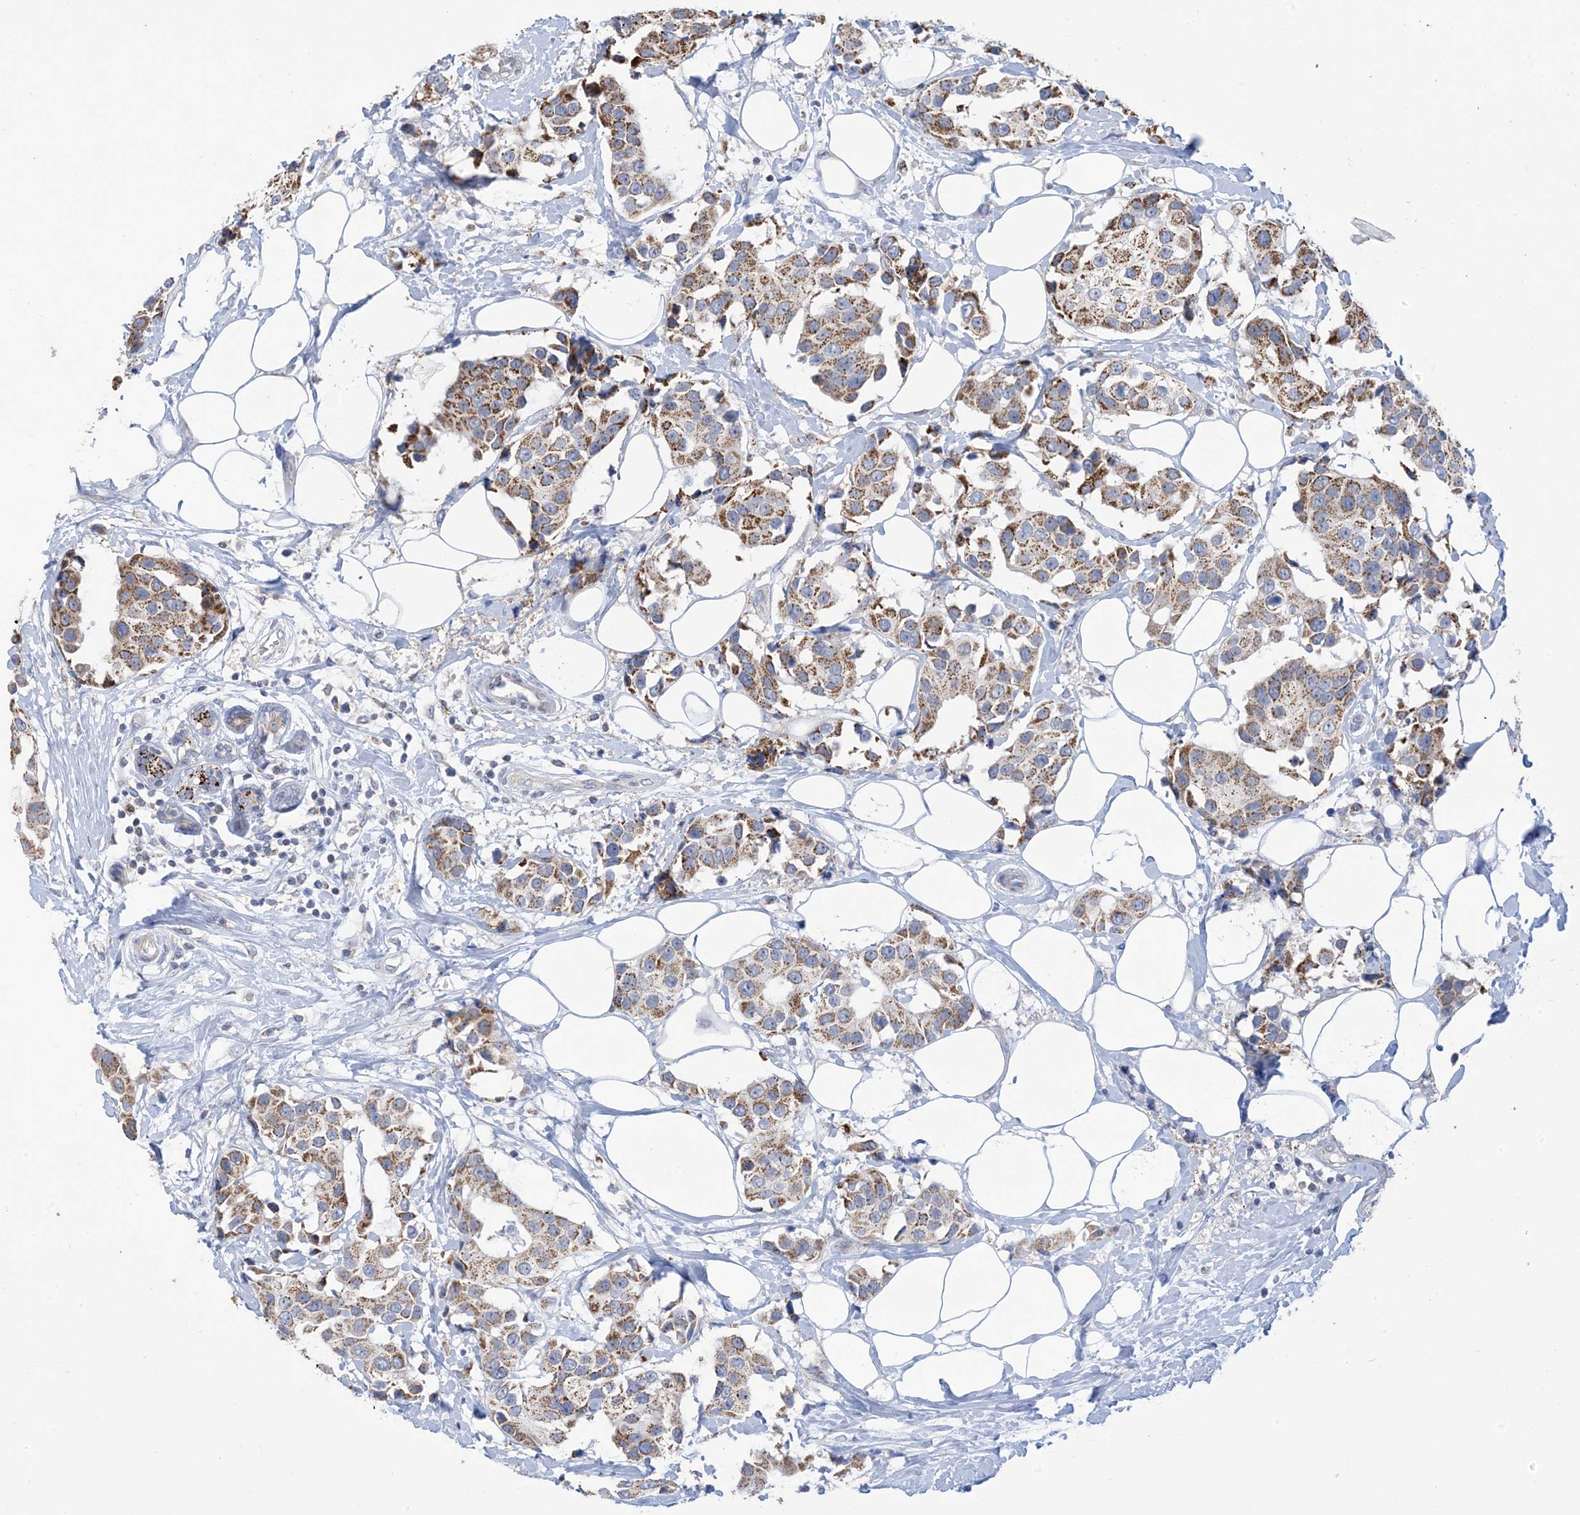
{"staining": {"intensity": "moderate", "quantity": ">75%", "location": "cytoplasmic/membranous"}, "tissue": "breast cancer", "cell_type": "Tumor cells", "image_type": "cancer", "snomed": [{"axis": "morphology", "description": "Normal tissue, NOS"}, {"axis": "morphology", "description": "Duct carcinoma"}, {"axis": "topography", "description": "Breast"}], "caption": "Moderate cytoplasmic/membranous protein staining is seen in about >75% of tumor cells in breast intraductal carcinoma.", "gene": "CLEC16A", "patient": {"sex": "female", "age": 39}}